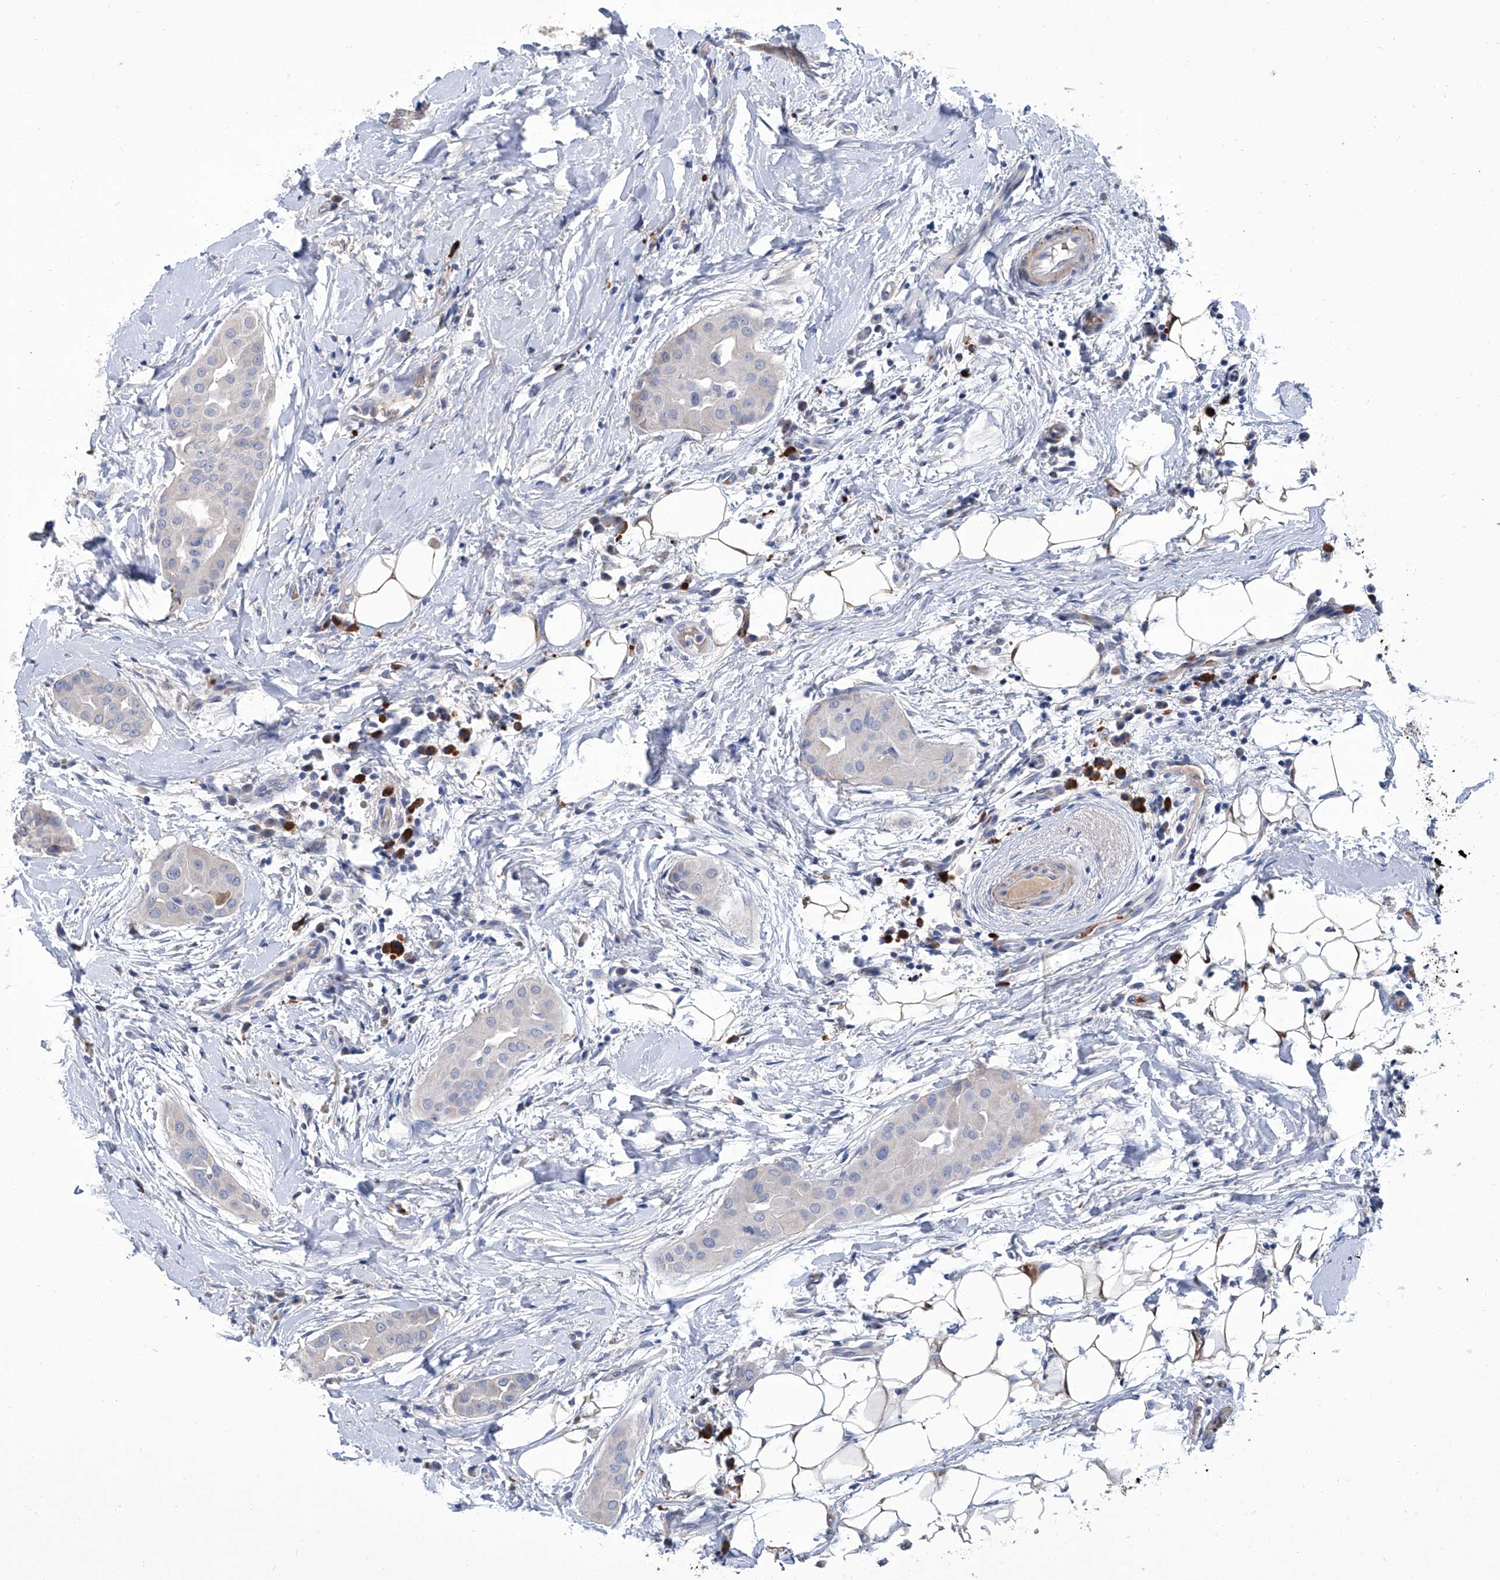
{"staining": {"intensity": "negative", "quantity": "none", "location": "none"}, "tissue": "thyroid cancer", "cell_type": "Tumor cells", "image_type": "cancer", "snomed": [{"axis": "morphology", "description": "Papillary adenocarcinoma, NOS"}, {"axis": "topography", "description": "Thyroid gland"}], "caption": "An IHC image of thyroid cancer (papillary adenocarcinoma) is shown. There is no staining in tumor cells of thyroid cancer (papillary adenocarcinoma). The staining is performed using DAB (3,3'-diaminobenzidine) brown chromogen with nuclei counter-stained in using hematoxylin.", "gene": "GPT", "patient": {"sex": "male", "age": 33}}